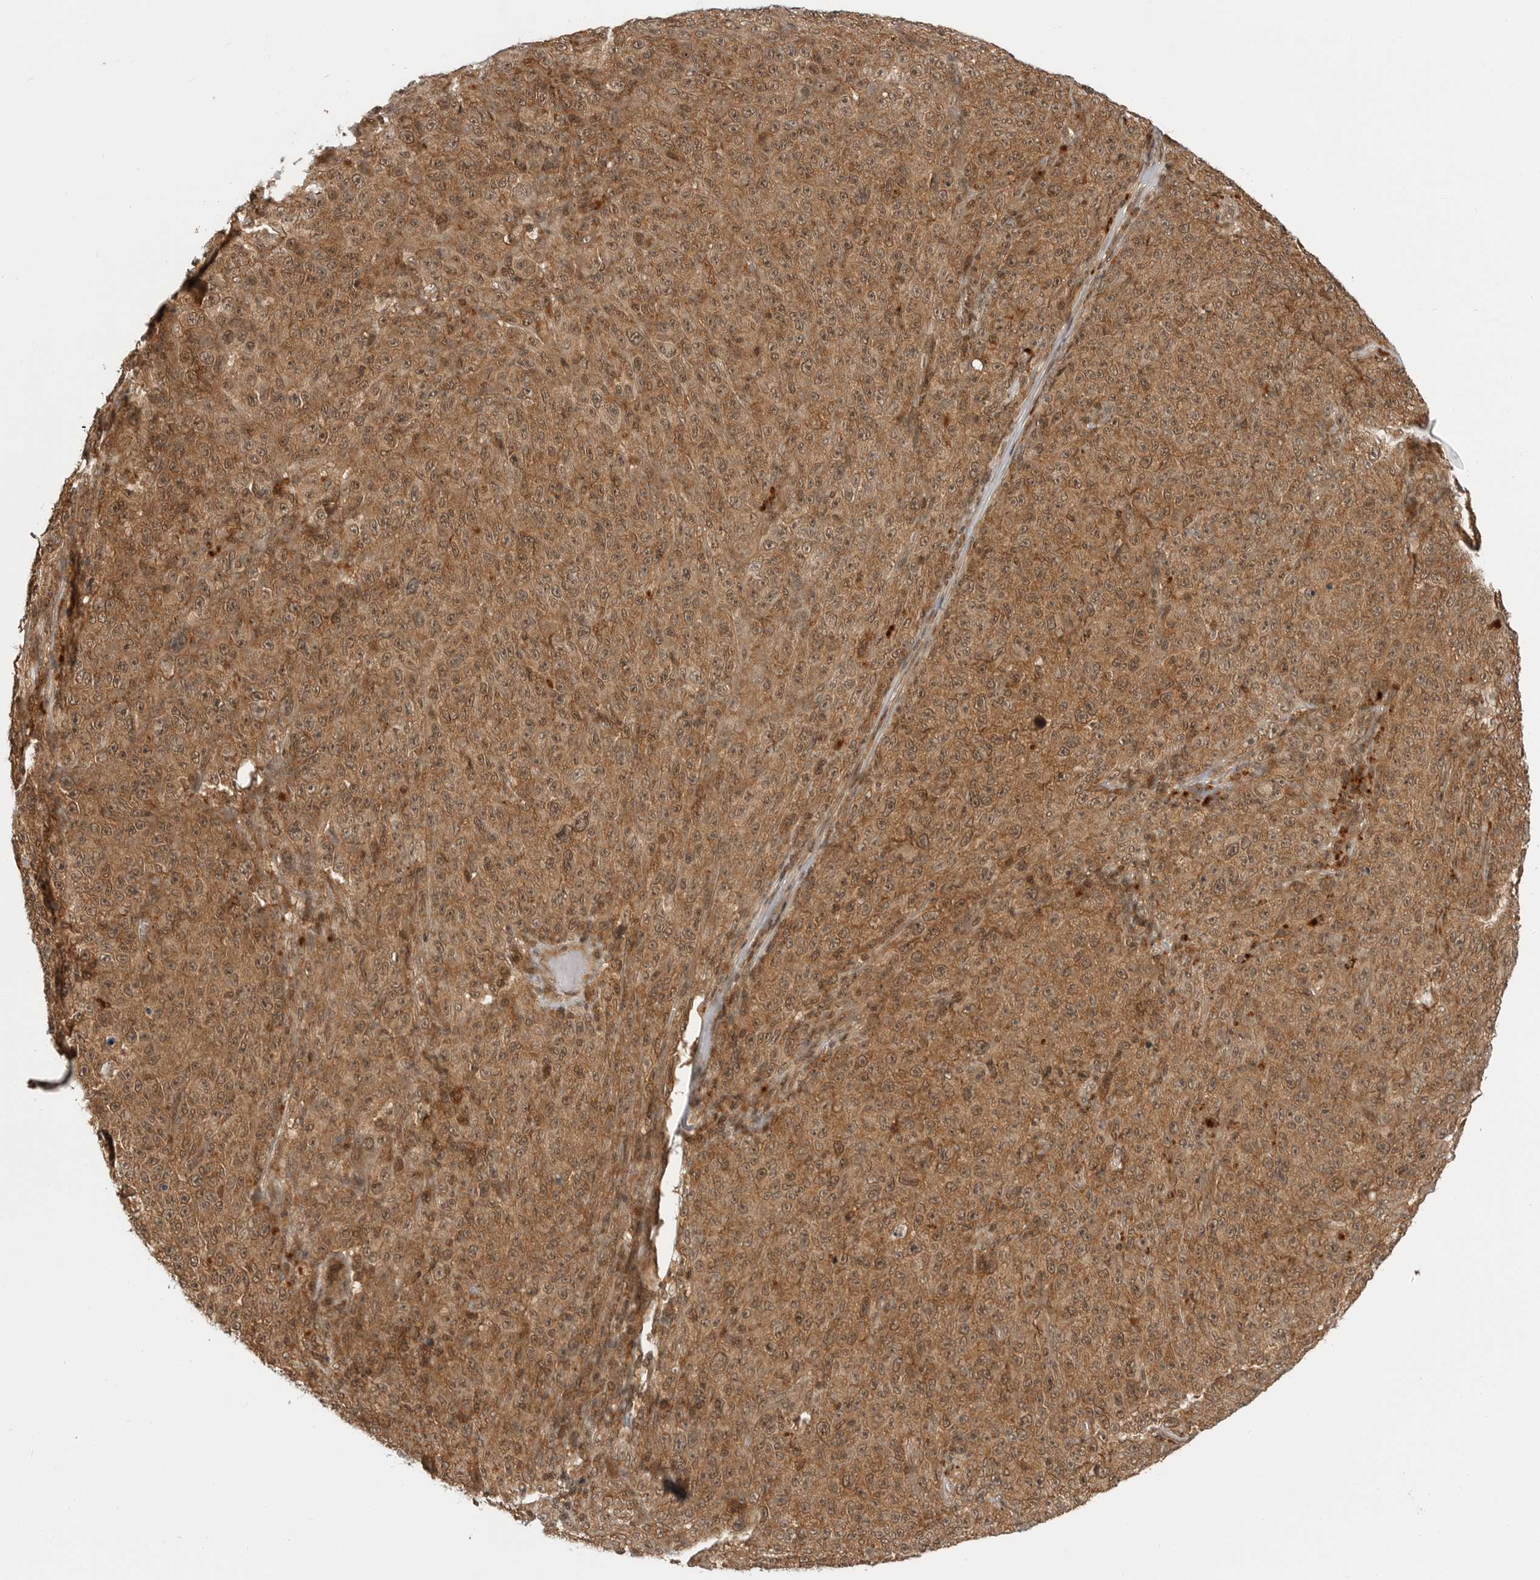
{"staining": {"intensity": "moderate", "quantity": ">75%", "location": "cytoplasmic/membranous"}, "tissue": "melanoma", "cell_type": "Tumor cells", "image_type": "cancer", "snomed": [{"axis": "morphology", "description": "Malignant melanoma, NOS"}, {"axis": "topography", "description": "Skin"}], "caption": "Protein analysis of malignant melanoma tissue shows moderate cytoplasmic/membranous expression in approximately >75% of tumor cells.", "gene": "SZRD1", "patient": {"sex": "female", "age": 82}}